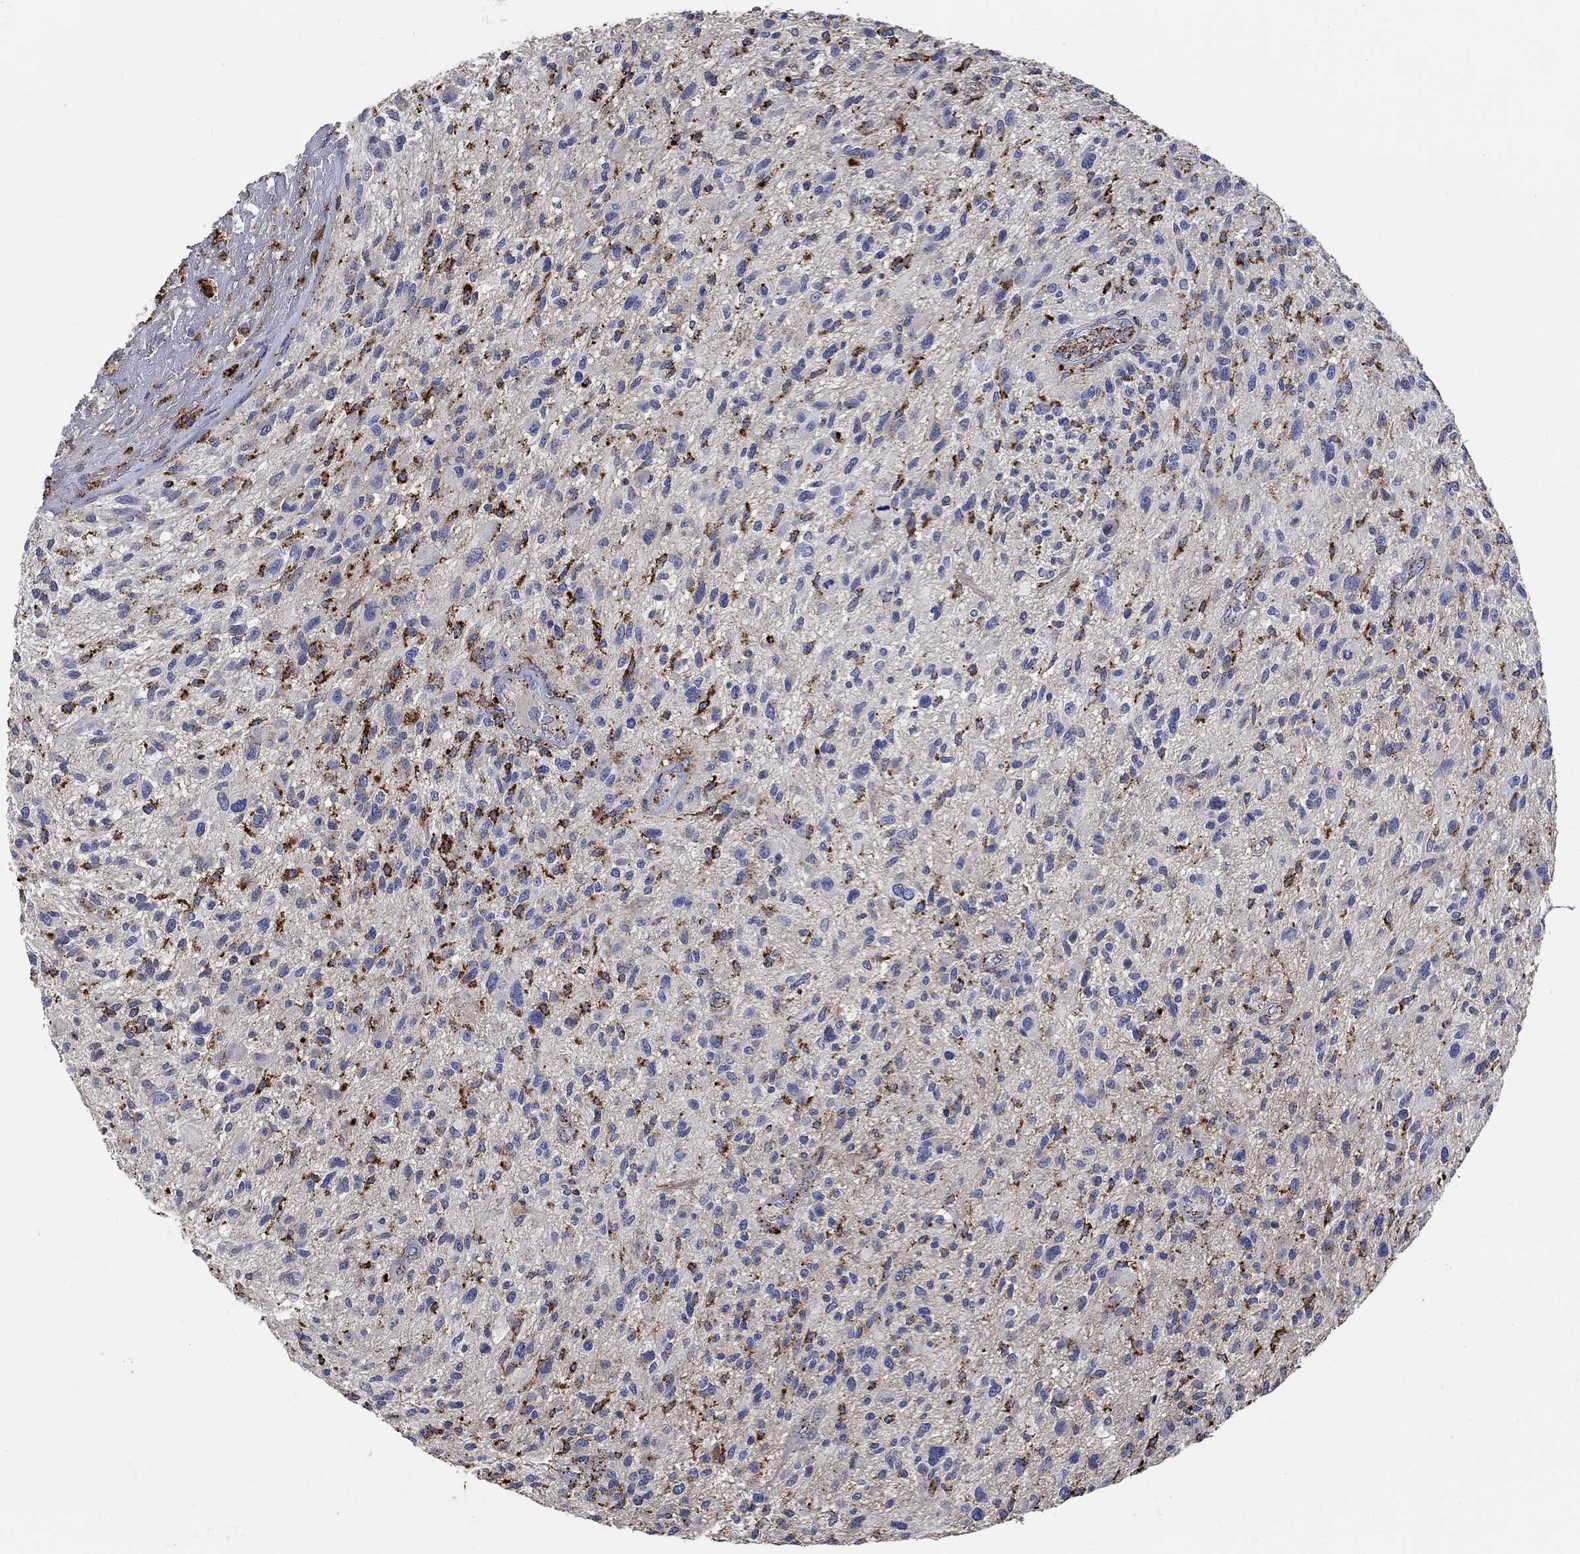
{"staining": {"intensity": "strong", "quantity": "<25%", "location": "cytoplasmic/membranous"}, "tissue": "glioma", "cell_type": "Tumor cells", "image_type": "cancer", "snomed": [{"axis": "morphology", "description": "Glioma, malignant, High grade"}, {"axis": "topography", "description": "Brain"}], "caption": "DAB immunohistochemical staining of high-grade glioma (malignant) exhibits strong cytoplasmic/membranous protein staining in about <25% of tumor cells.", "gene": "CTSB", "patient": {"sex": "male", "age": 47}}